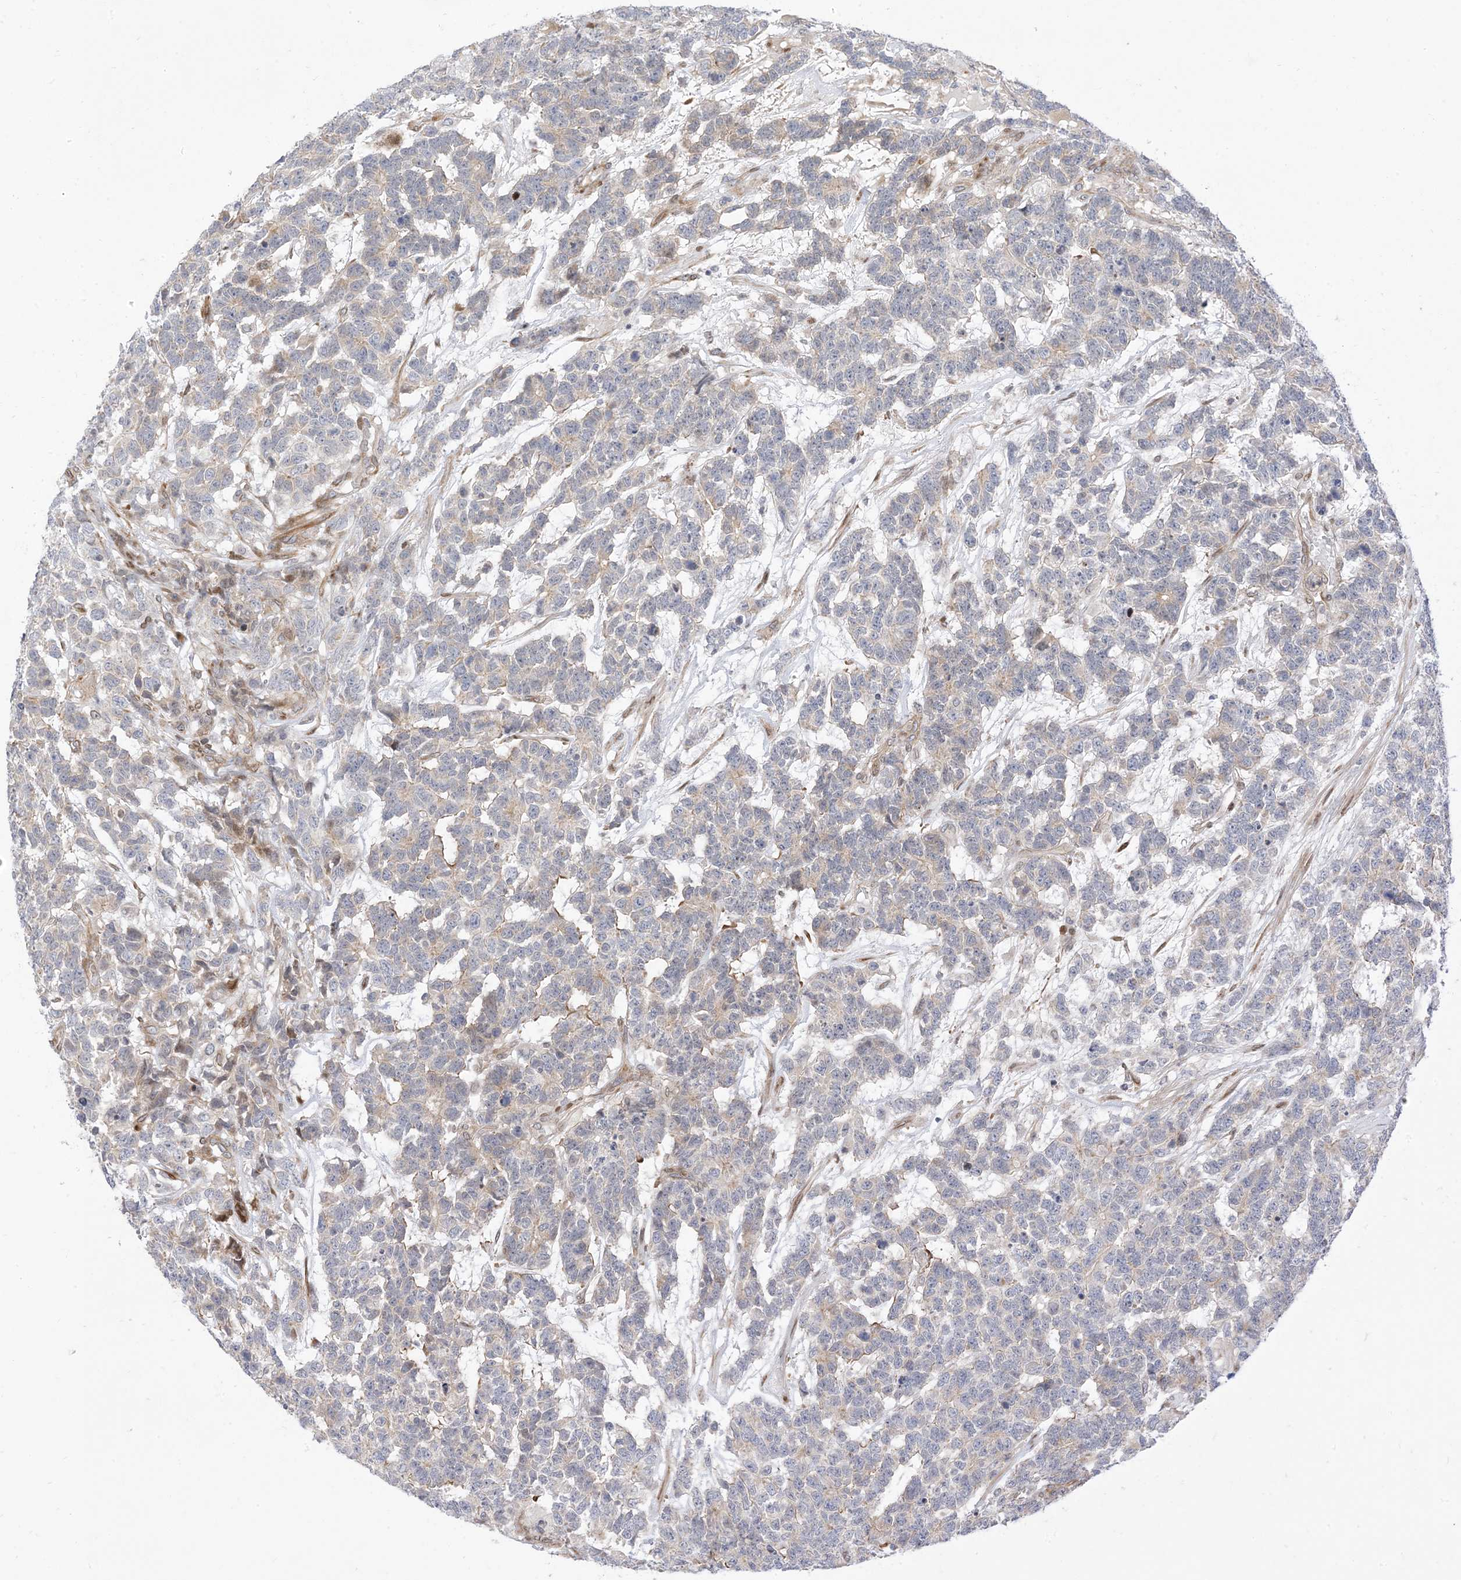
{"staining": {"intensity": "negative", "quantity": "none", "location": "none"}, "tissue": "testis cancer", "cell_type": "Tumor cells", "image_type": "cancer", "snomed": [{"axis": "morphology", "description": "Carcinoma, Embryonal, NOS"}, {"axis": "topography", "description": "Testis"}], "caption": "The histopathology image shows no significant positivity in tumor cells of embryonal carcinoma (testis).", "gene": "TYSND1", "patient": {"sex": "male", "age": 26}}